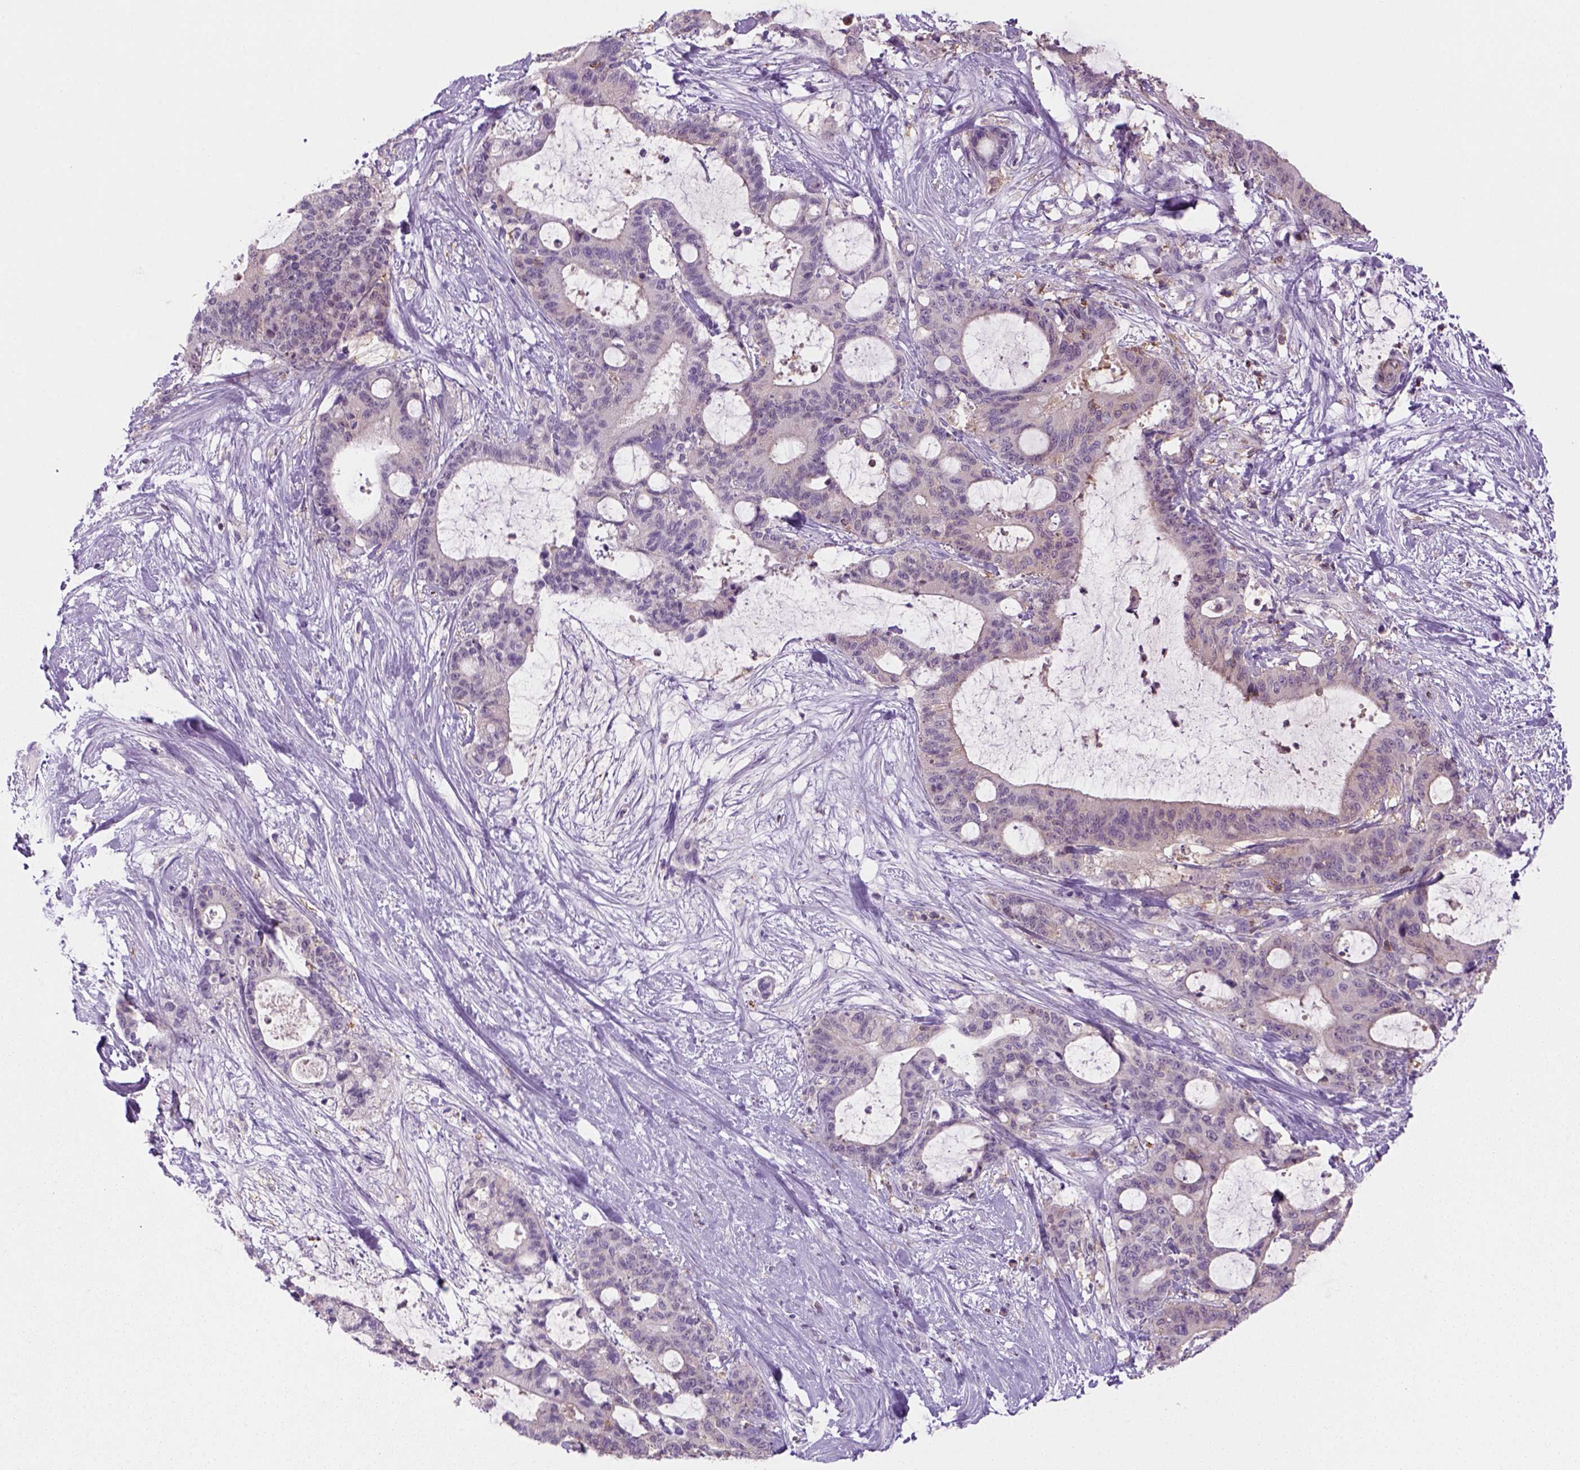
{"staining": {"intensity": "negative", "quantity": "none", "location": "none"}, "tissue": "liver cancer", "cell_type": "Tumor cells", "image_type": "cancer", "snomed": [{"axis": "morphology", "description": "Cholangiocarcinoma"}, {"axis": "topography", "description": "Liver"}], "caption": "Image shows no significant protein staining in tumor cells of liver cancer.", "gene": "GOT1", "patient": {"sex": "female", "age": 73}}